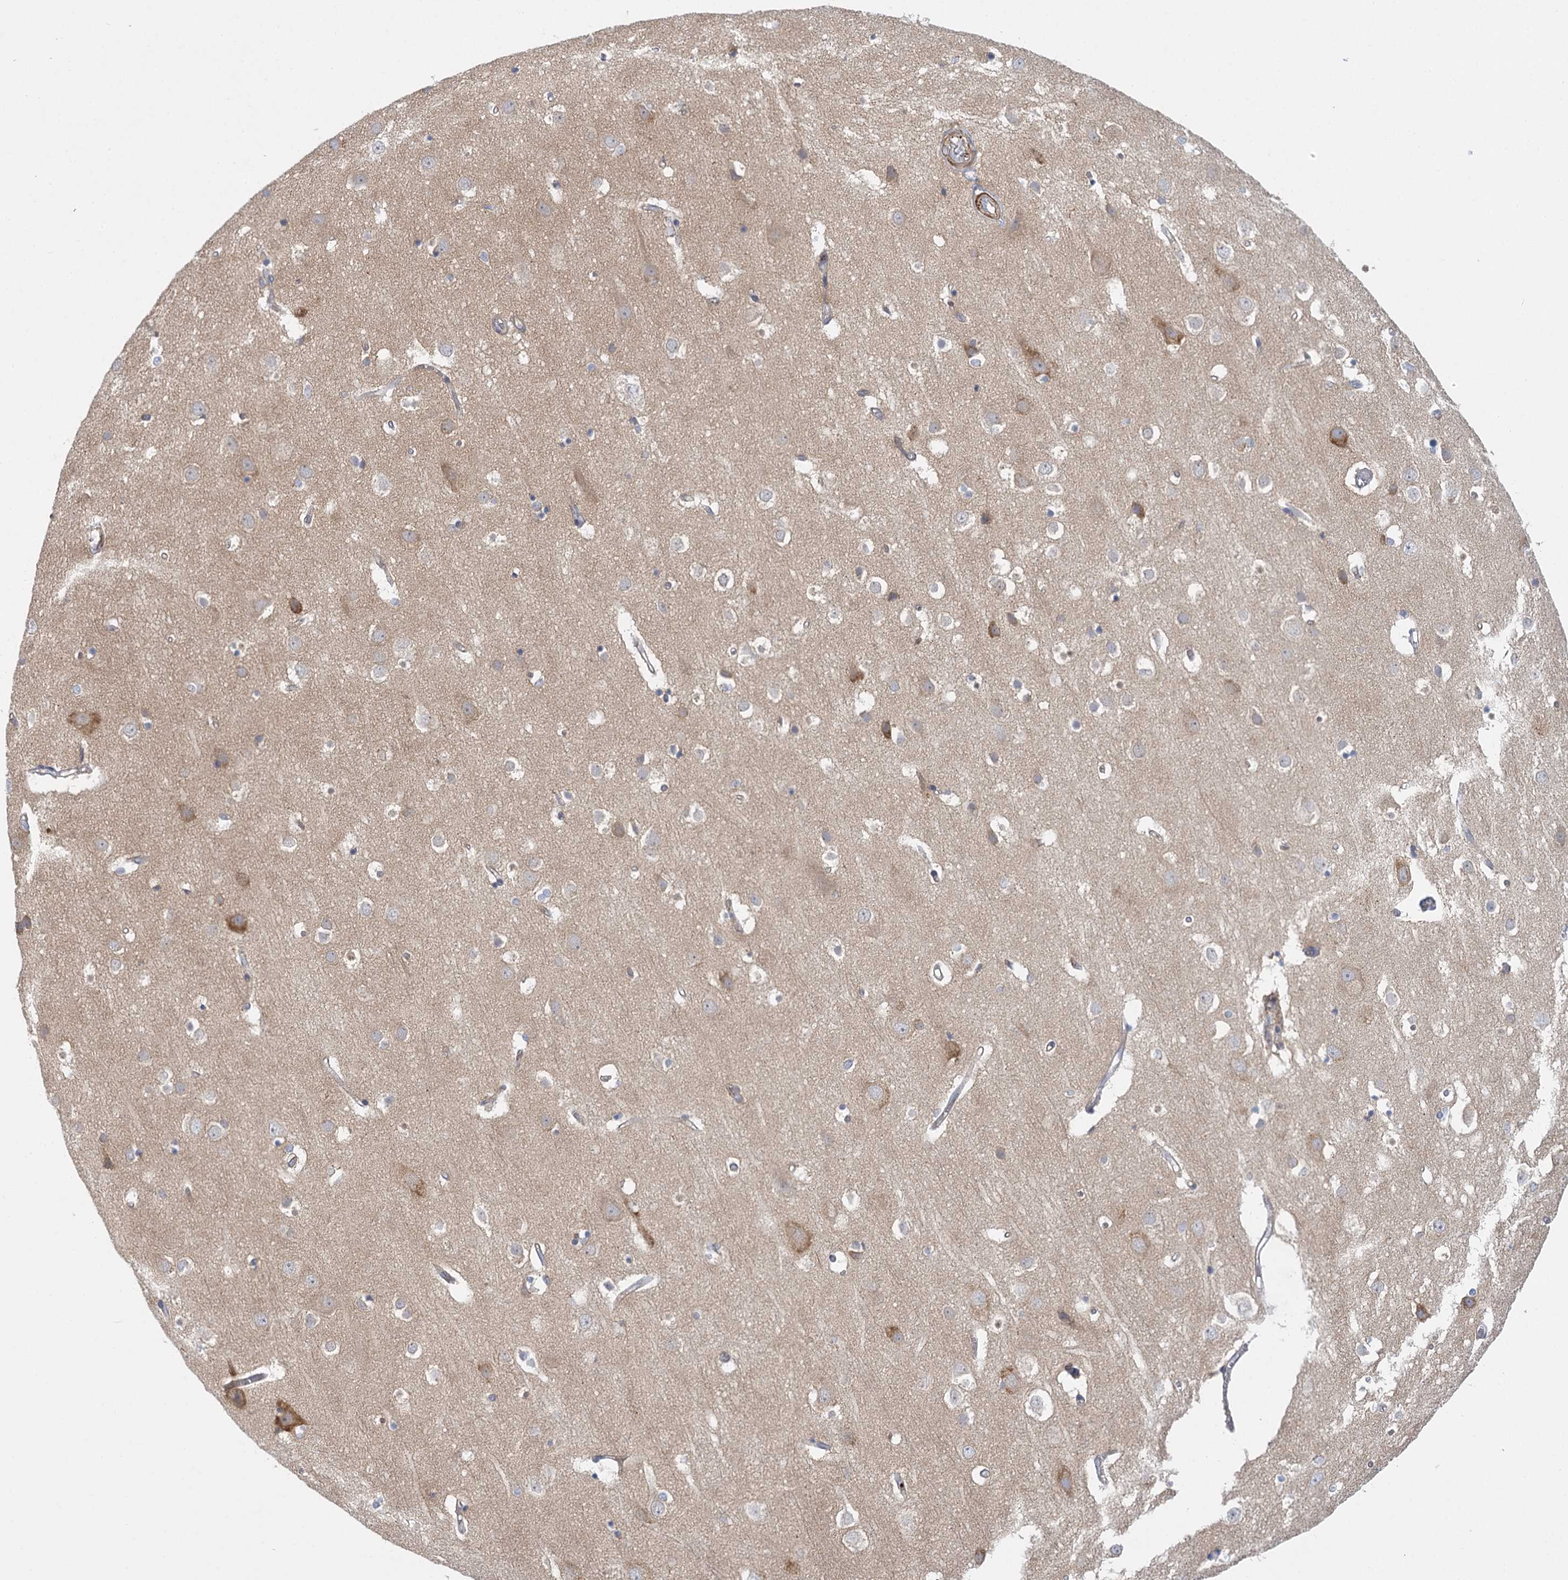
{"staining": {"intensity": "moderate", "quantity": ">75%", "location": "cytoplasmic/membranous"}, "tissue": "cerebral cortex", "cell_type": "Endothelial cells", "image_type": "normal", "snomed": [{"axis": "morphology", "description": "Normal tissue, NOS"}, {"axis": "topography", "description": "Cerebral cortex"}], "caption": "Immunohistochemical staining of benign human cerebral cortex exhibits >75% levels of moderate cytoplasmic/membranous protein staining in about >75% of endothelial cells.", "gene": "DHTKD1", "patient": {"sex": "male", "age": 54}}